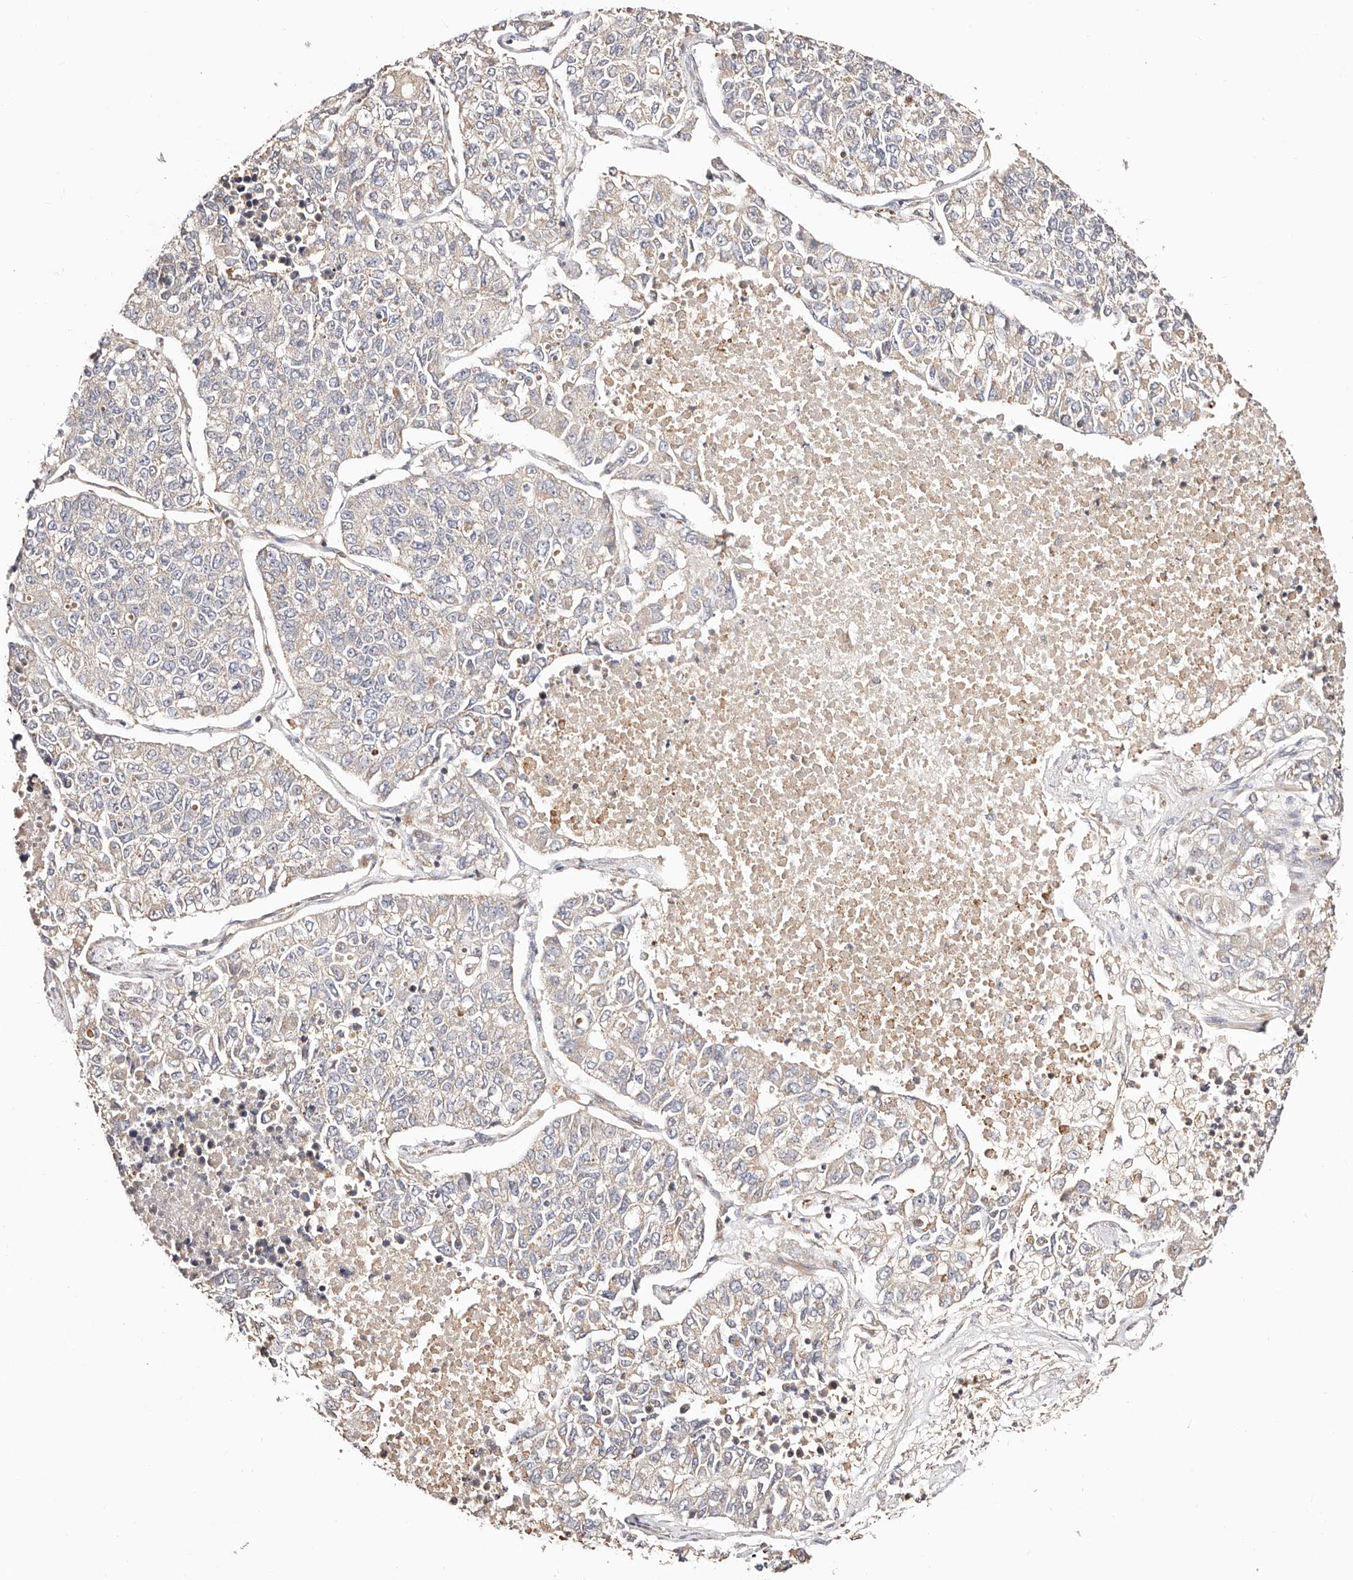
{"staining": {"intensity": "weak", "quantity": "<25%", "location": "cytoplasmic/membranous"}, "tissue": "lung cancer", "cell_type": "Tumor cells", "image_type": "cancer", "snomed": [{"axis": "morphology", "description": "Adenocarcinoma, NOS"}, {"axis": "topography", "description": "Lung"}], "caption": "Tumor cells are negative for brown protein staining in adenocarcinoma (lung). (DAB (3,3'-diaminobenzidine) immunohistochemistry visualized using brightfield microscopy, high magnification).", "gene": "MAPK1", "patient": {"sex": "male", "age": 49}}